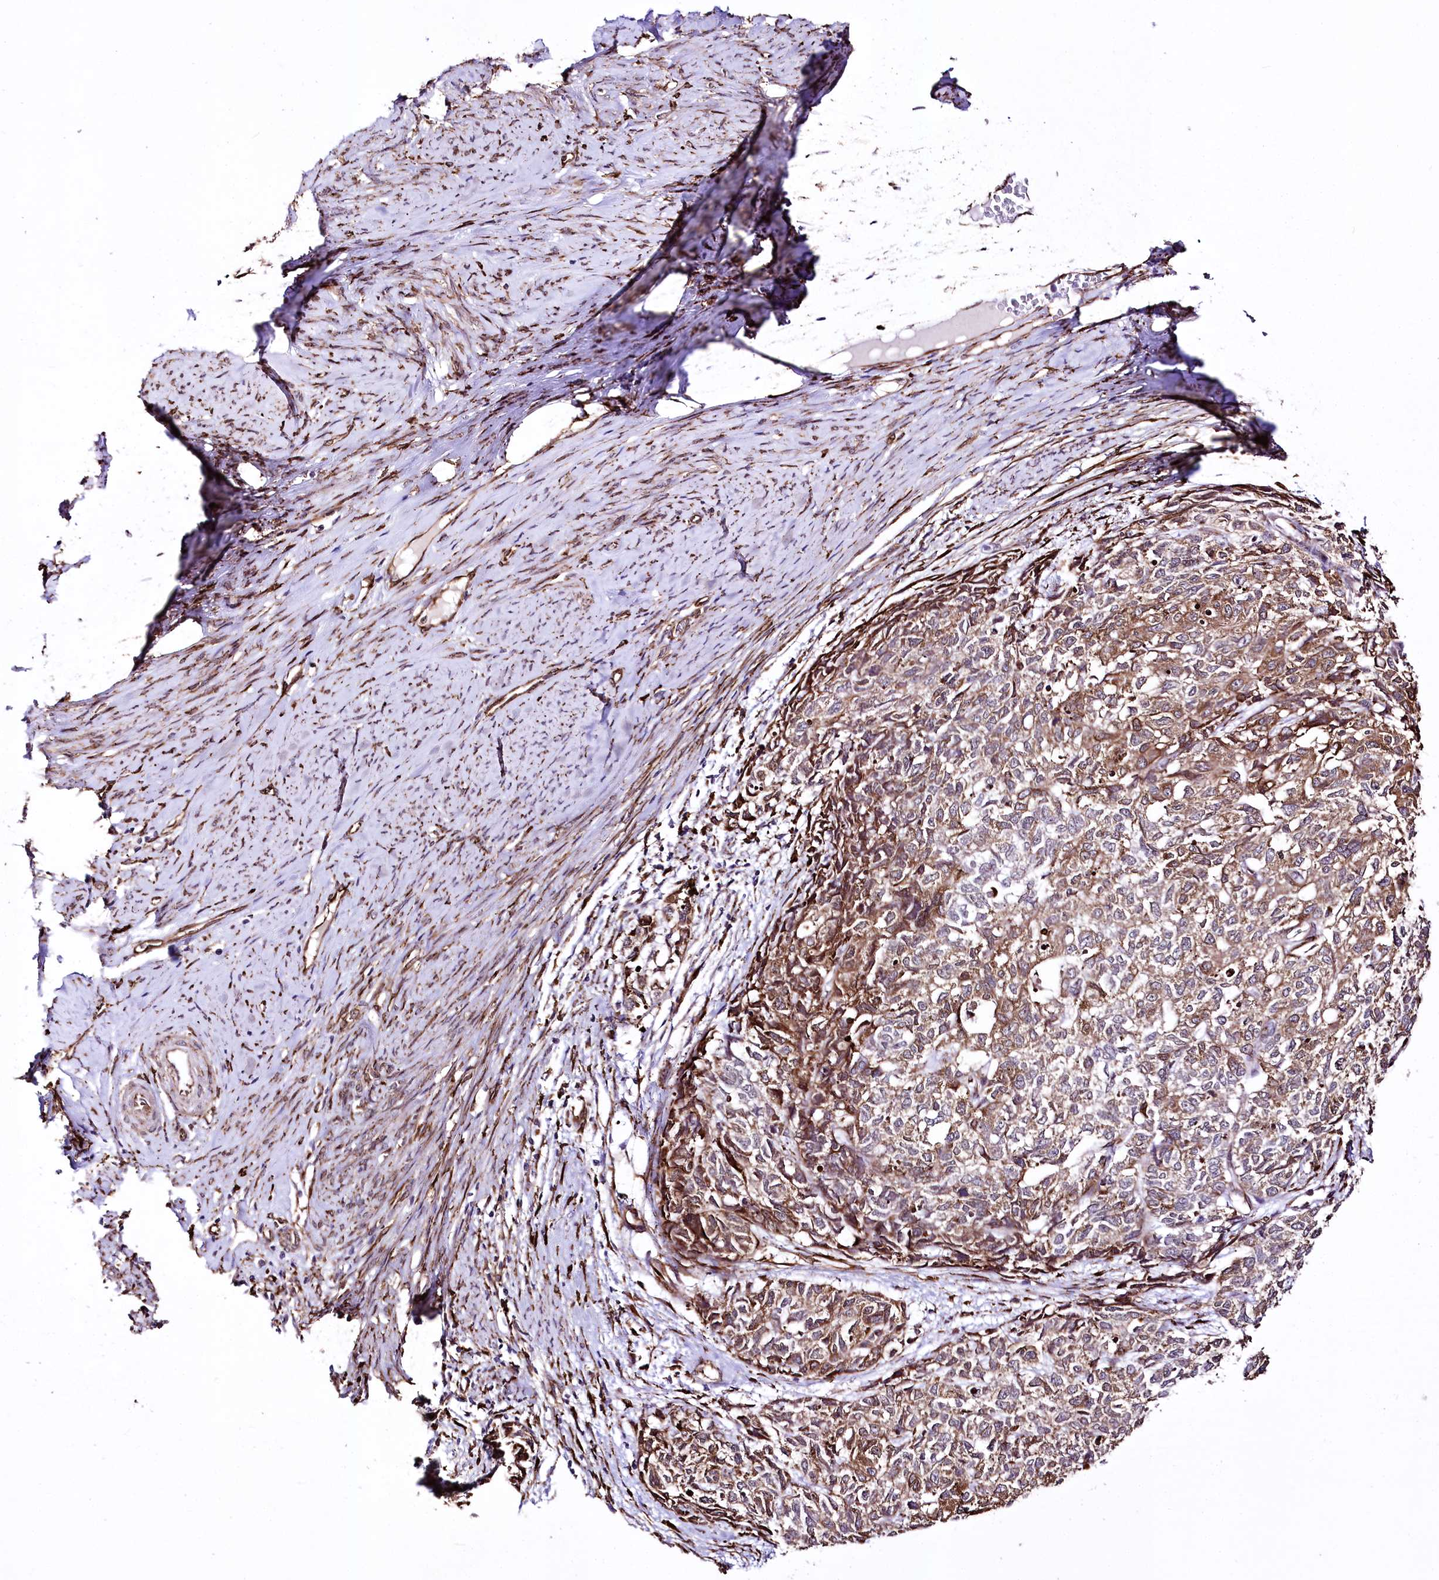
{"staining": {"intensity": "moderate", "quantity": ">75%", "location": "cytoplasmic/membranous"}, "tissue": "cervical cancer", "cell_type": "Tumor cells", "image_type": "cancer", "snomed": [{"axis": "morphology", "description": "Squamous cell carcinoma, NOS"}, {"axis": "topography", "description": "Cervix"}], "caption": "Protein staining of cervical cancer (squamous cell carcinoma) tissue exhibits moderate cytoplasmic/membranous staining in about >75% of tumor cells.", "gene": "WWC1", "patient": {"sex": "female", "age": 63}}